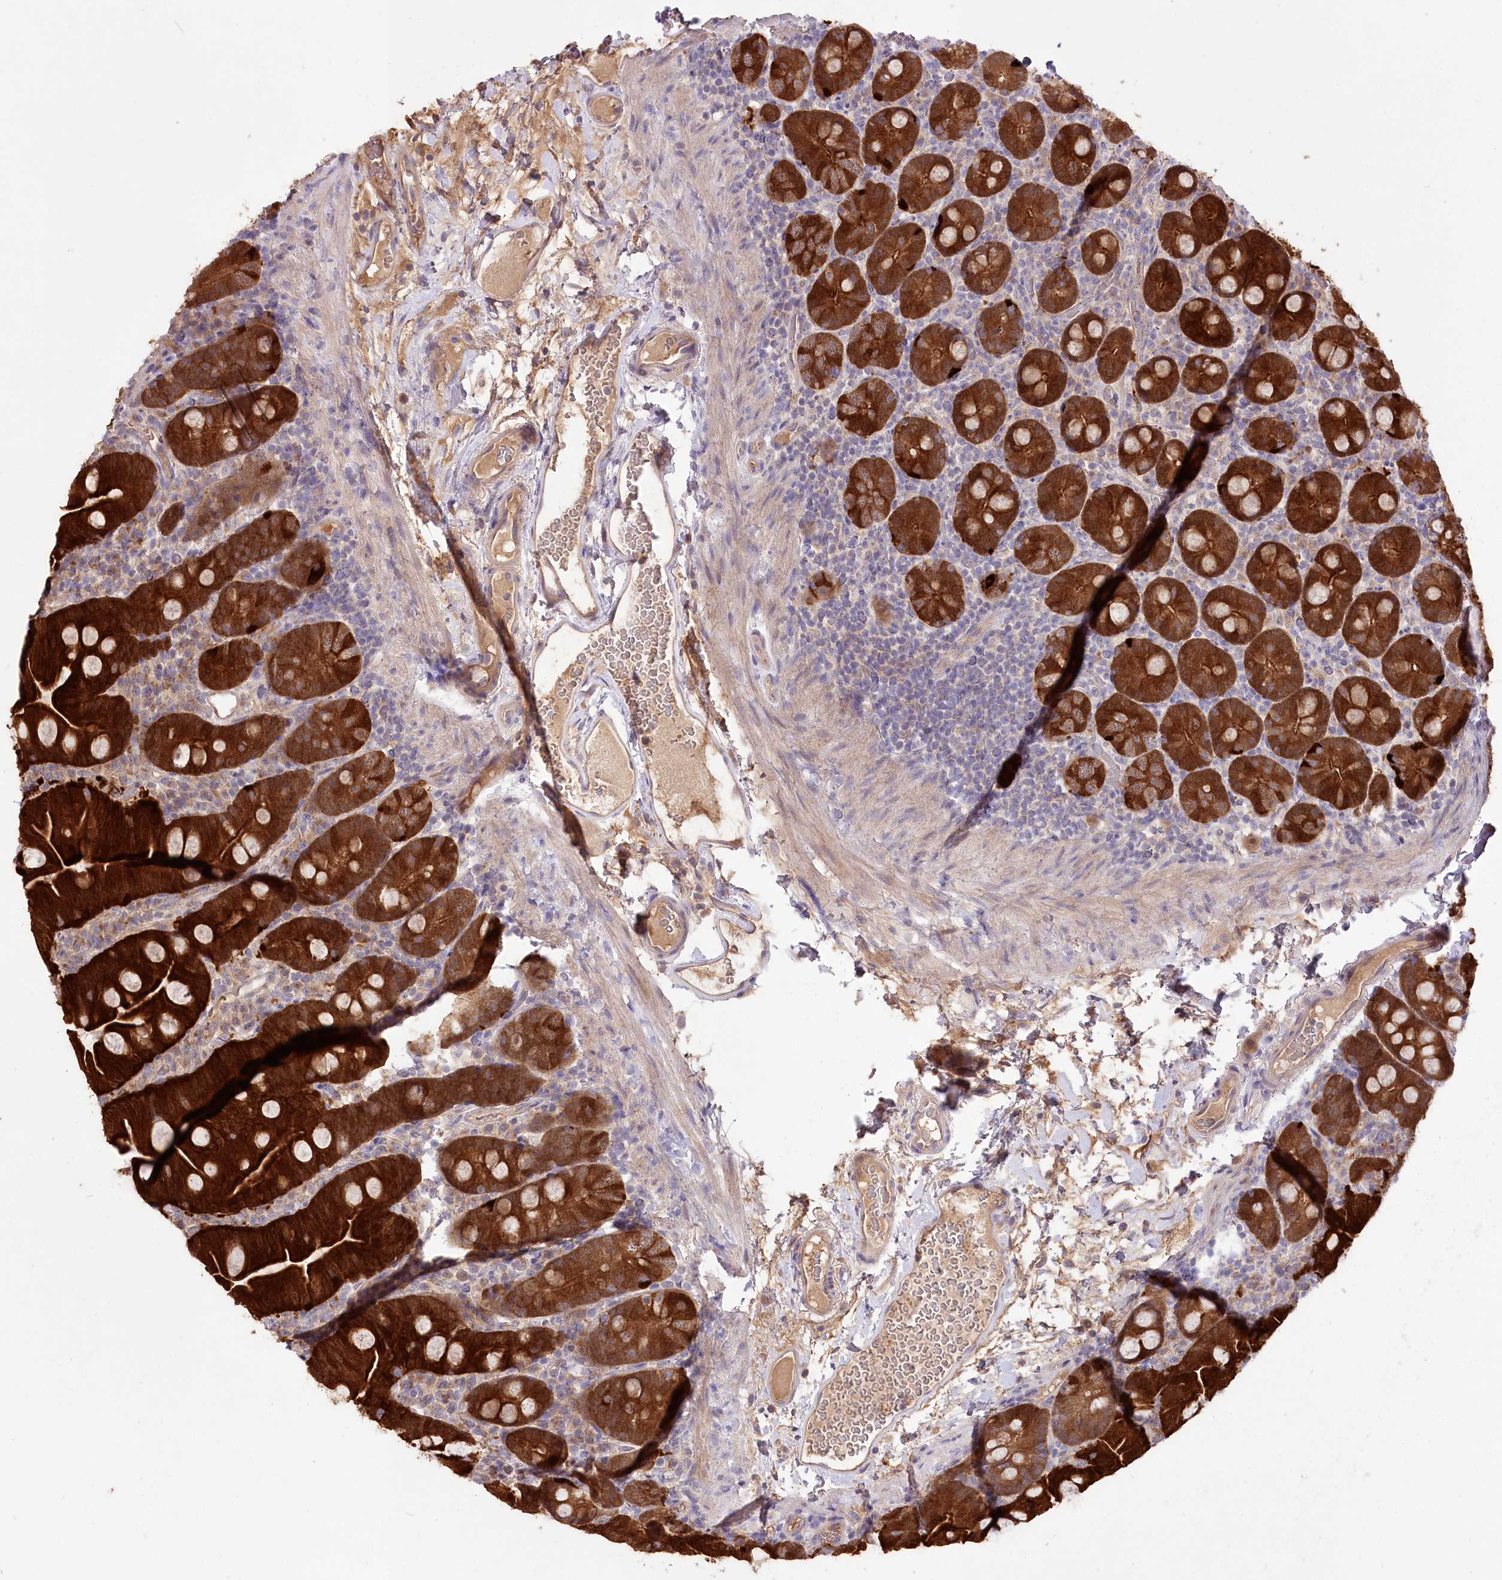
{"staining": {"intensity": "strong", "quantity": ">75%", "location": "cytoplasmic/membranous"}, "tissue": "small intestine", "cell_type": "Glandular cells", "image_type": "normal", "snomed": [{"axis": "morphology", "description": "Normal tissue, NOS"}, {"axis": "topography", "description": "Small intestine"}], "caption": "Strong cytoplasmic/membranous expression for a protein is seen in approximately >75% of glandular cells of normal small intestine using IHC.", "gene": "PBLD", "patient": {"sex": "female", "age": 68}}